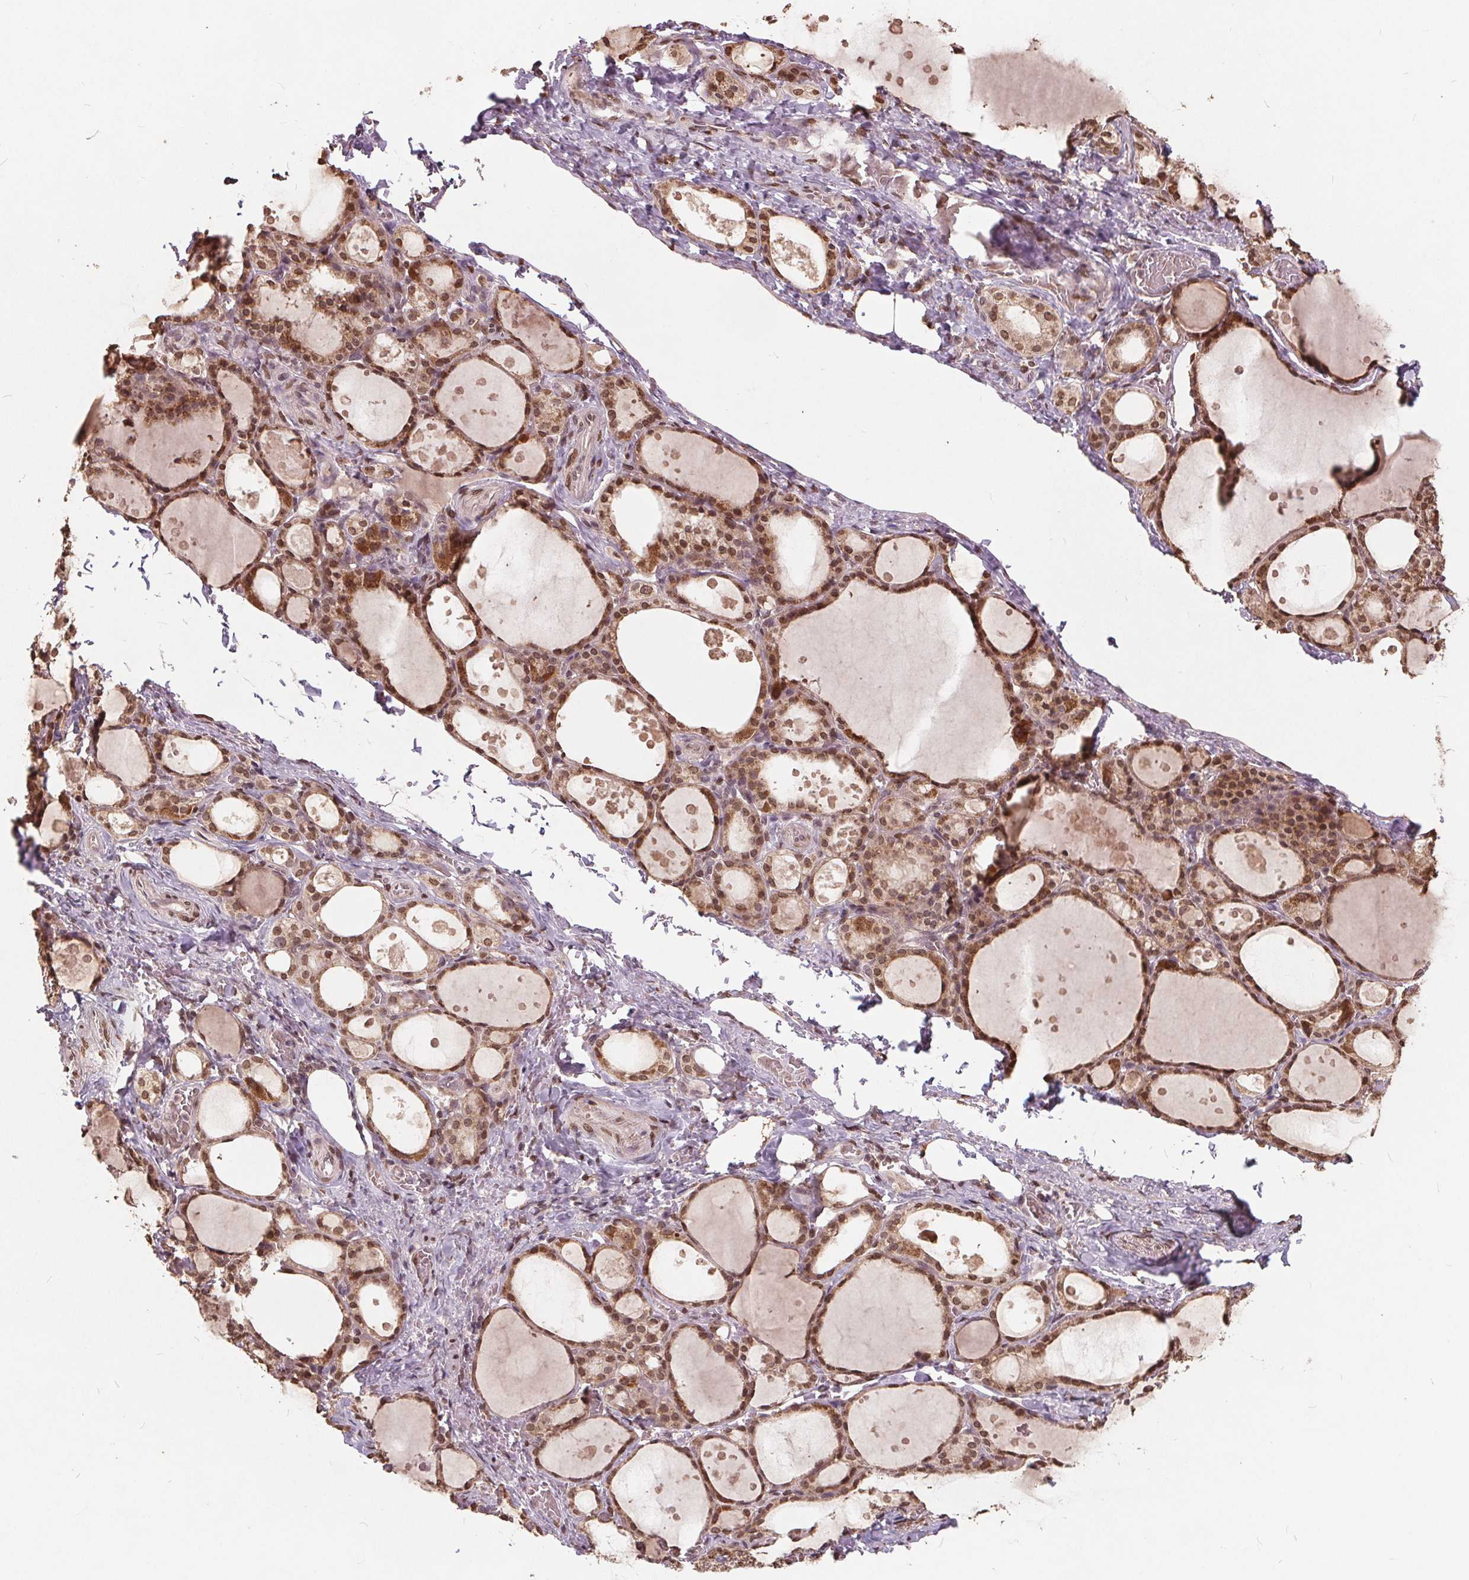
{"staining": {"intensity": "moderate", "quantity": ">75%", "location": "nuclear"}, "tissue": "thyroid gland", "cell_type": "Glandular cells", "image_type": "normal", "snomed": [{"axis": "morphology", "description": "Normal tissue, NOS"}, {"axis": "topography", "description": "Thyroid gland"}], "caption": "Immunohistochemistry (IHC) (DAB (3,3'-diaminobenzidine)) staining of unremarkable human thyroid gland demonstrates moderate nuclear protein staining in about >75% of glandular cells.", "gene": "HIF1AN", "patient": {"sex": "male", "age": 68}}